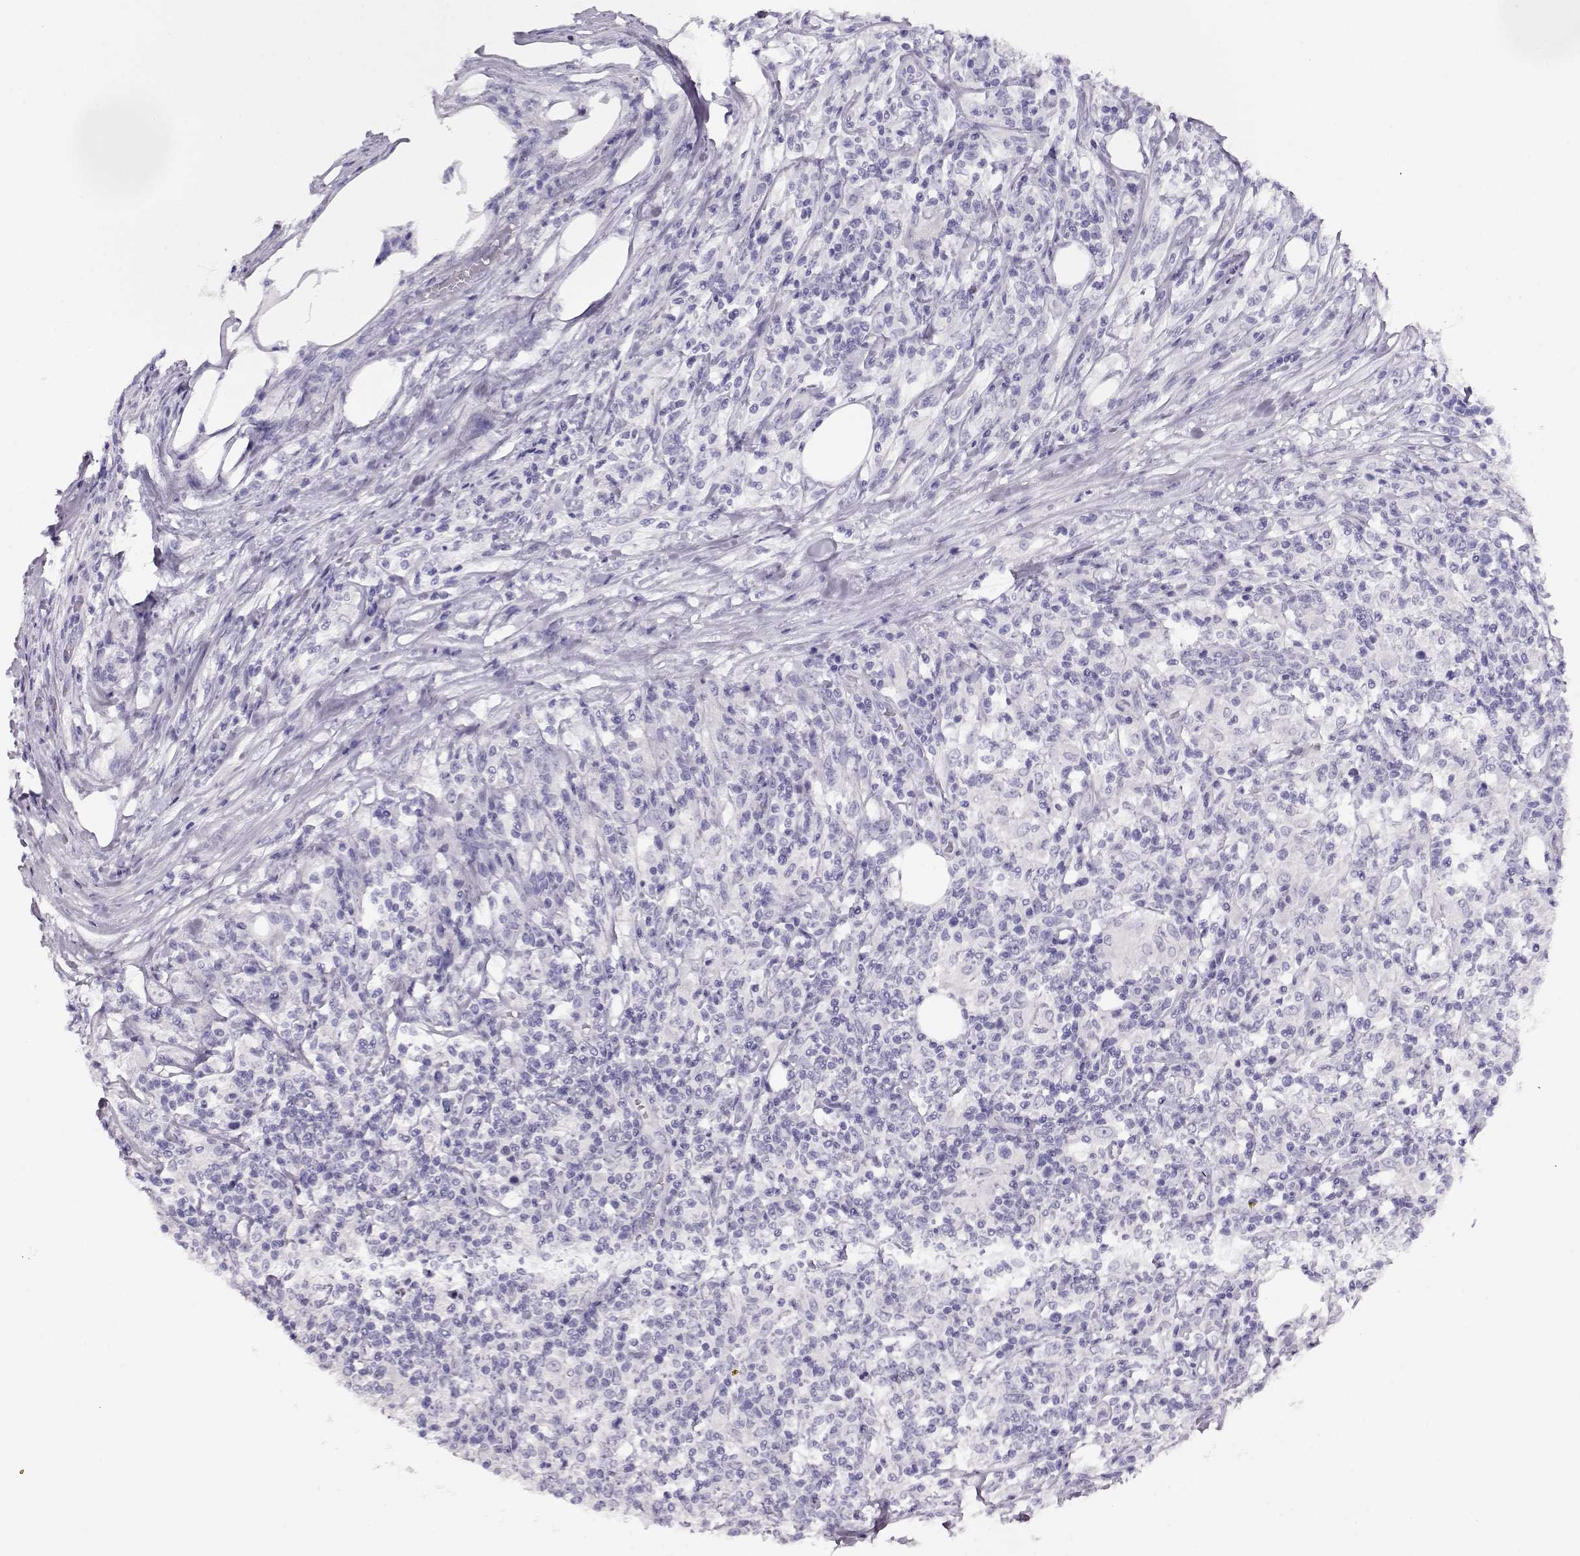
{"staining": {"intensity": "negative", "quantity": "none", "location": "none"}, "tissue": "lymphoma", "cell_type": "Tumor cells", "image_type": "cancer", "snomed": [{"axis": "morphology", "description": "Malignant lymphoma, non-Hodgkin's type, High grade"}, {"axis": "topography", "description": "Lymph node"}], "caption": "DAB immunohistochemical staining of lymphoma exhibits no significant expression in tumor cells.", "gene": "ACTN2", "patient": {"sex": "female", "age": 84}}